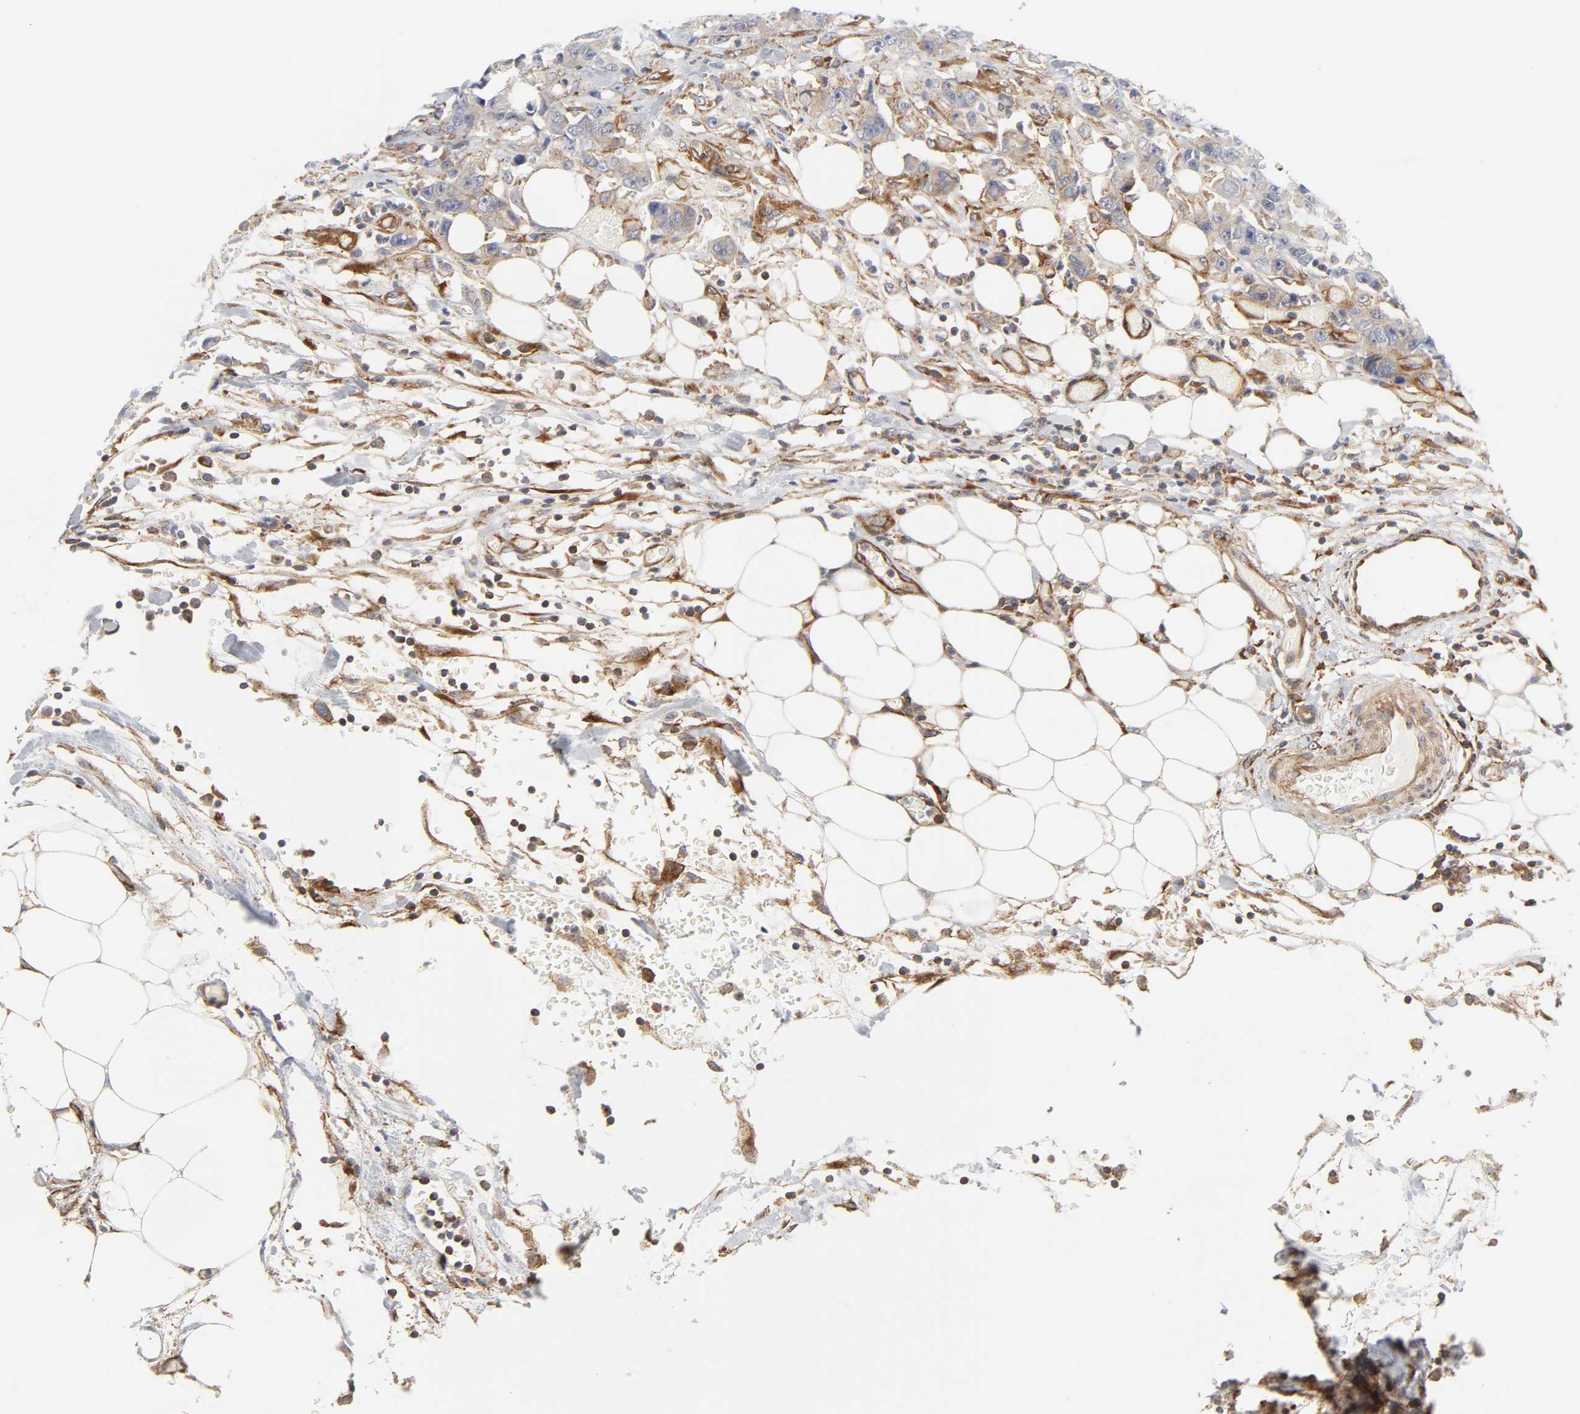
{"staining": {"intensity": "moderate", "quantity": "25%-75%", "location": "cytoplasmic/membranous"}, "tissue": "colorectal cancer", "cell_type": "Tumor cells", "image_type": "cancer", "snomed": [{"axis": "morphology", "description": "Adenocarcinoma, NOS"}, {"axis": "topography", "description": "Colon"}], "caption": "This is an image of immunohistochemistry (IHC) staining of colorectal cancer (adenocarcinoma), which shows moderate staining in the cytoplasmic/membranous of tumor cells.", "gene": "AP2A1", "patient": {"sex": "female", "age": 86}}